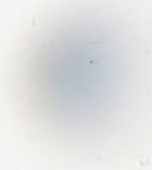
{"staining": {"intensity": "weak", "quantity": "<25%", "location": "nuclear"}, "tissue": "liver cancer", "cell_type": "Tumor cells", "image_type": "cancer", "snomed": [{"axis": "morphology", "description": "Cholangiocarcinoma"}, {"axis": "topography", "description": "Liver"}], "caption": "Tumor cells show no significant positivity in liver cancer.", "gene": "SKP2", "patient": {"sex": "female", "age": 64}}